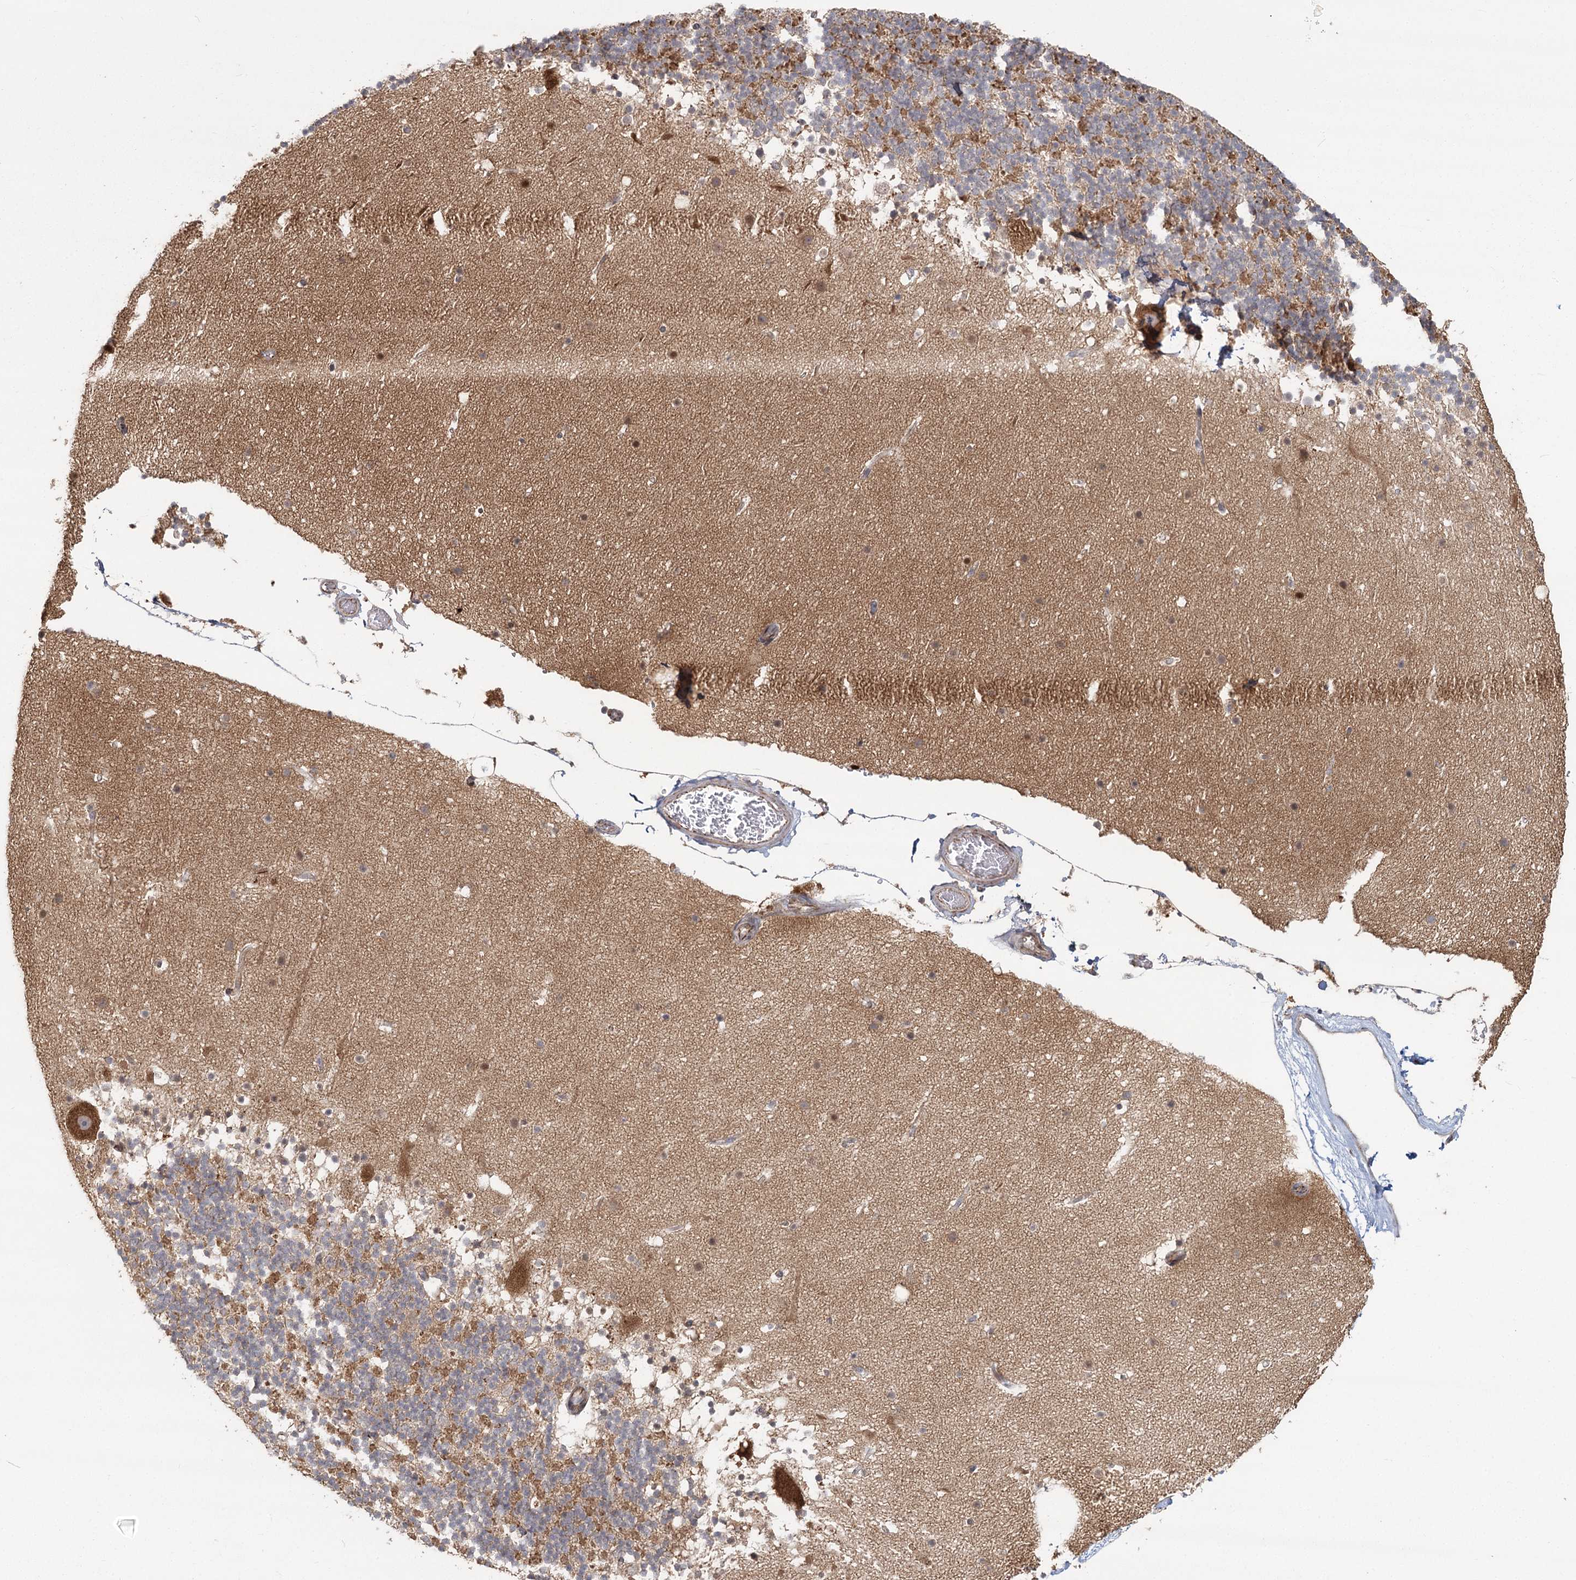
{"staining": {"intensity": "moderate", "quantity": "25%-75%", "location": "cytoplasmic/membranous"}, "tissue": "cerebellum", "cell_type": "Cells in granular layer", "image_type": "normal", "snomed": [{"axis": "morphology", "description": "Normal tissue, NOS"}, {"axis": "topography", "description": "Cerebellum"}], "caption": "Immunohistochemistry (IHC) (DAB (3,3'-diaminobenzidine)) staining of normal human cerebellum demonstrates moderate cytoplasmic/membranous protein expression in approximately 25%-75% of cells in granular layer.", "gene": "AP2M1", "patient": {"sex": "male", "age": 57}}